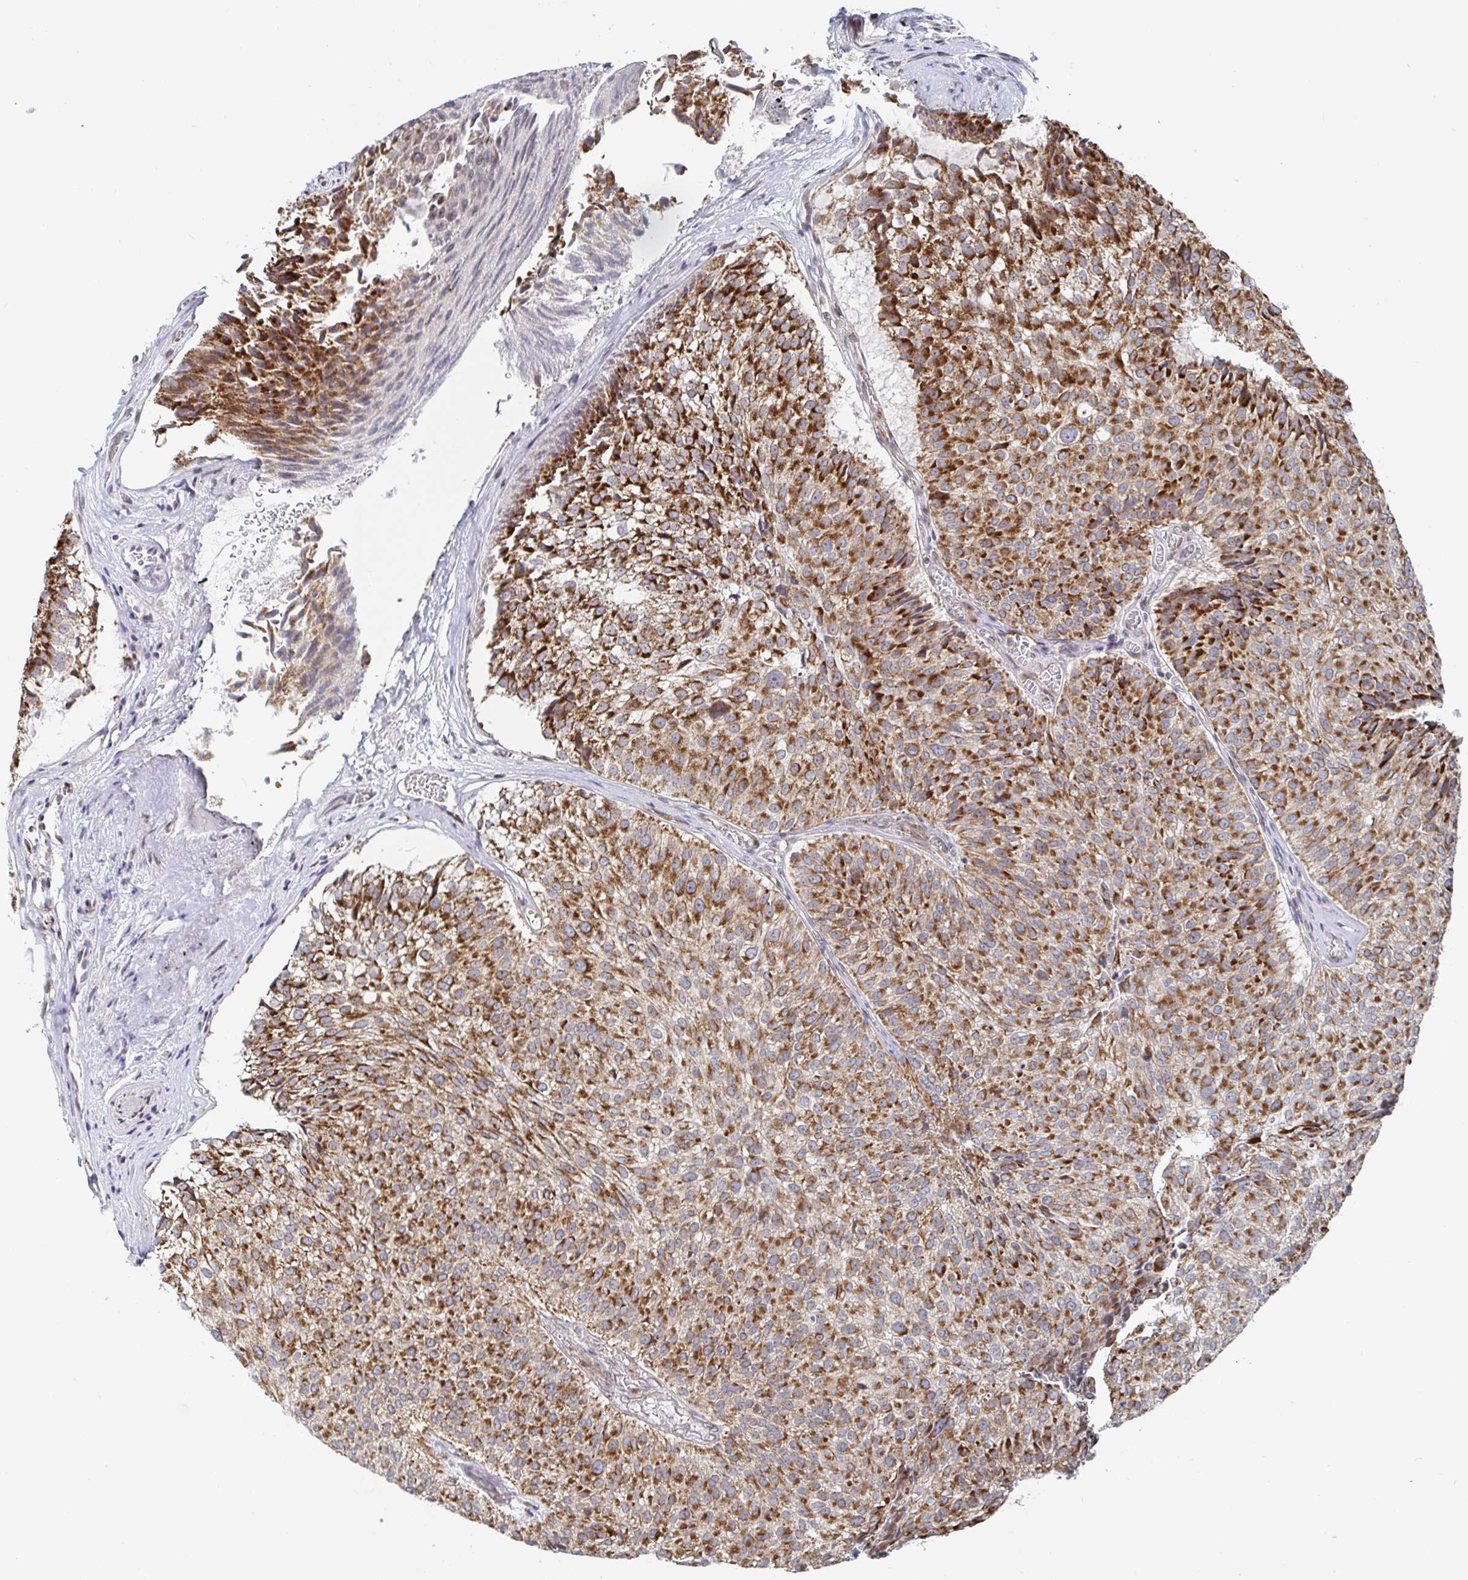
{"staining": {"intensity": "moderate", "quantity": ">75%", "location": "cytoplasmic/membranous"}, "tissue": "urothelial cancer", "cell_type": "Tumor cells", "image_type": "cancer", "snomed": [{"axis": "morphology", "description": "Urothelial carcinoma, Low grade"}, {"axis": "topography", "description": "Urinary bladder"}], "caption": "Immunohistochemistry (IHC) photomicrograph of neoplastic tissue: urothelial cancer stained using immunohistochemistry displays medium levels of moderate protein expression localized specifically in the cytoplasmic/membranous of tumor cells, appearing as a cytoplasmic/membranous brown color.", "gene": "STARD8", "patient": {"sex": "male", "age": 80}}